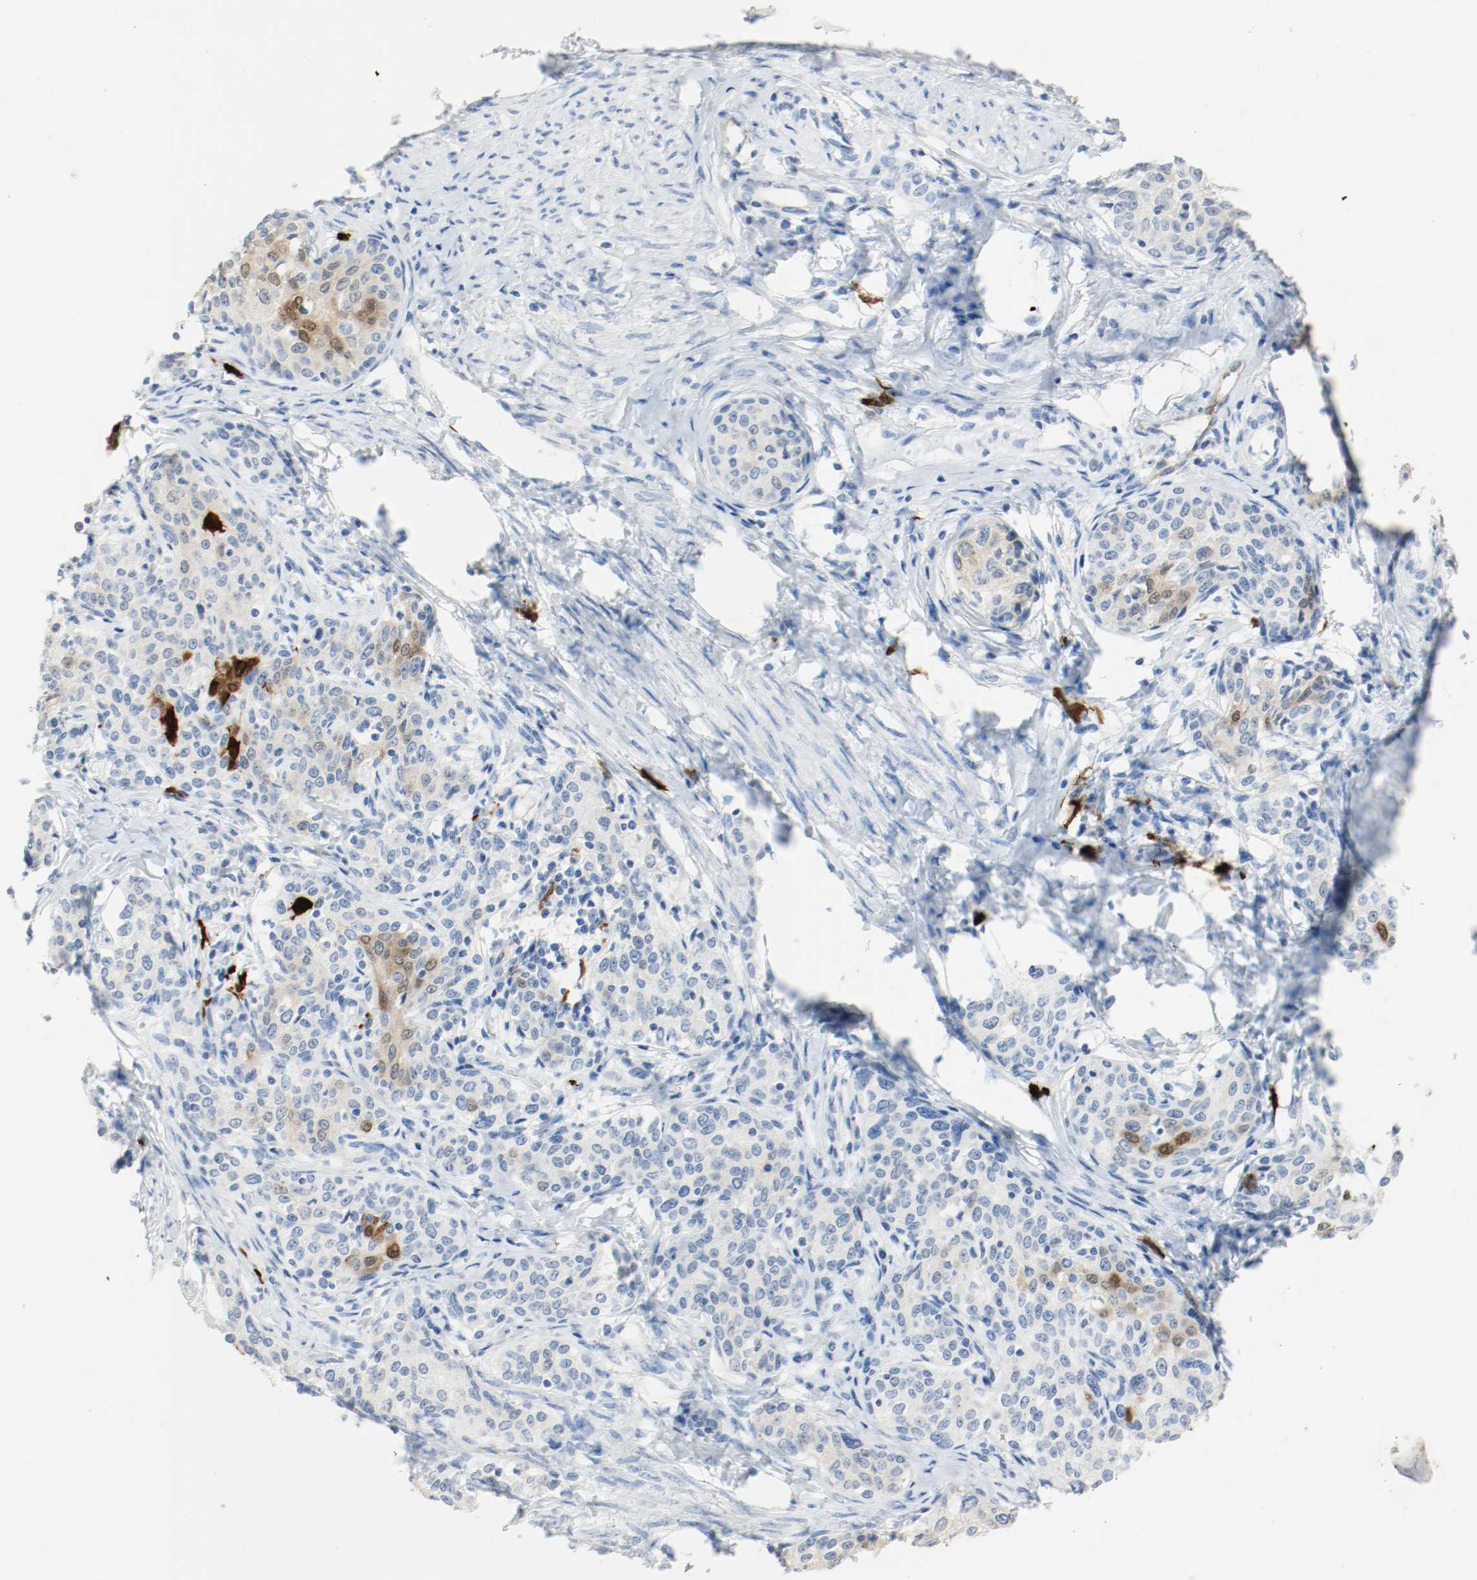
{"staining": {"intensity": "strong", "quantity": "25%-75%", "location": "cytoplasmic/membranous"}, "tissue": "cervical cancer", "cell_type": "Tumor cells", "image_type": "cancer", "snomed": [{"axis": "morphology", "description": "Squamous cell carcinoma, NOS"}, {"axis": "morphology", "description": "Adenocarcinoma, NOS"}, {"axis": "topography", "description": "Cervix"}], "caption": "Immunohistochemistry (IHC) of human cervical cancer (squamous cell carcinoma) displays high levels of strong cytoplasmic/membranous expression in approximately 25%-75% of tumor cells.", "gene": "S100A9", "patient": {"sex": "female", "age": 52}}